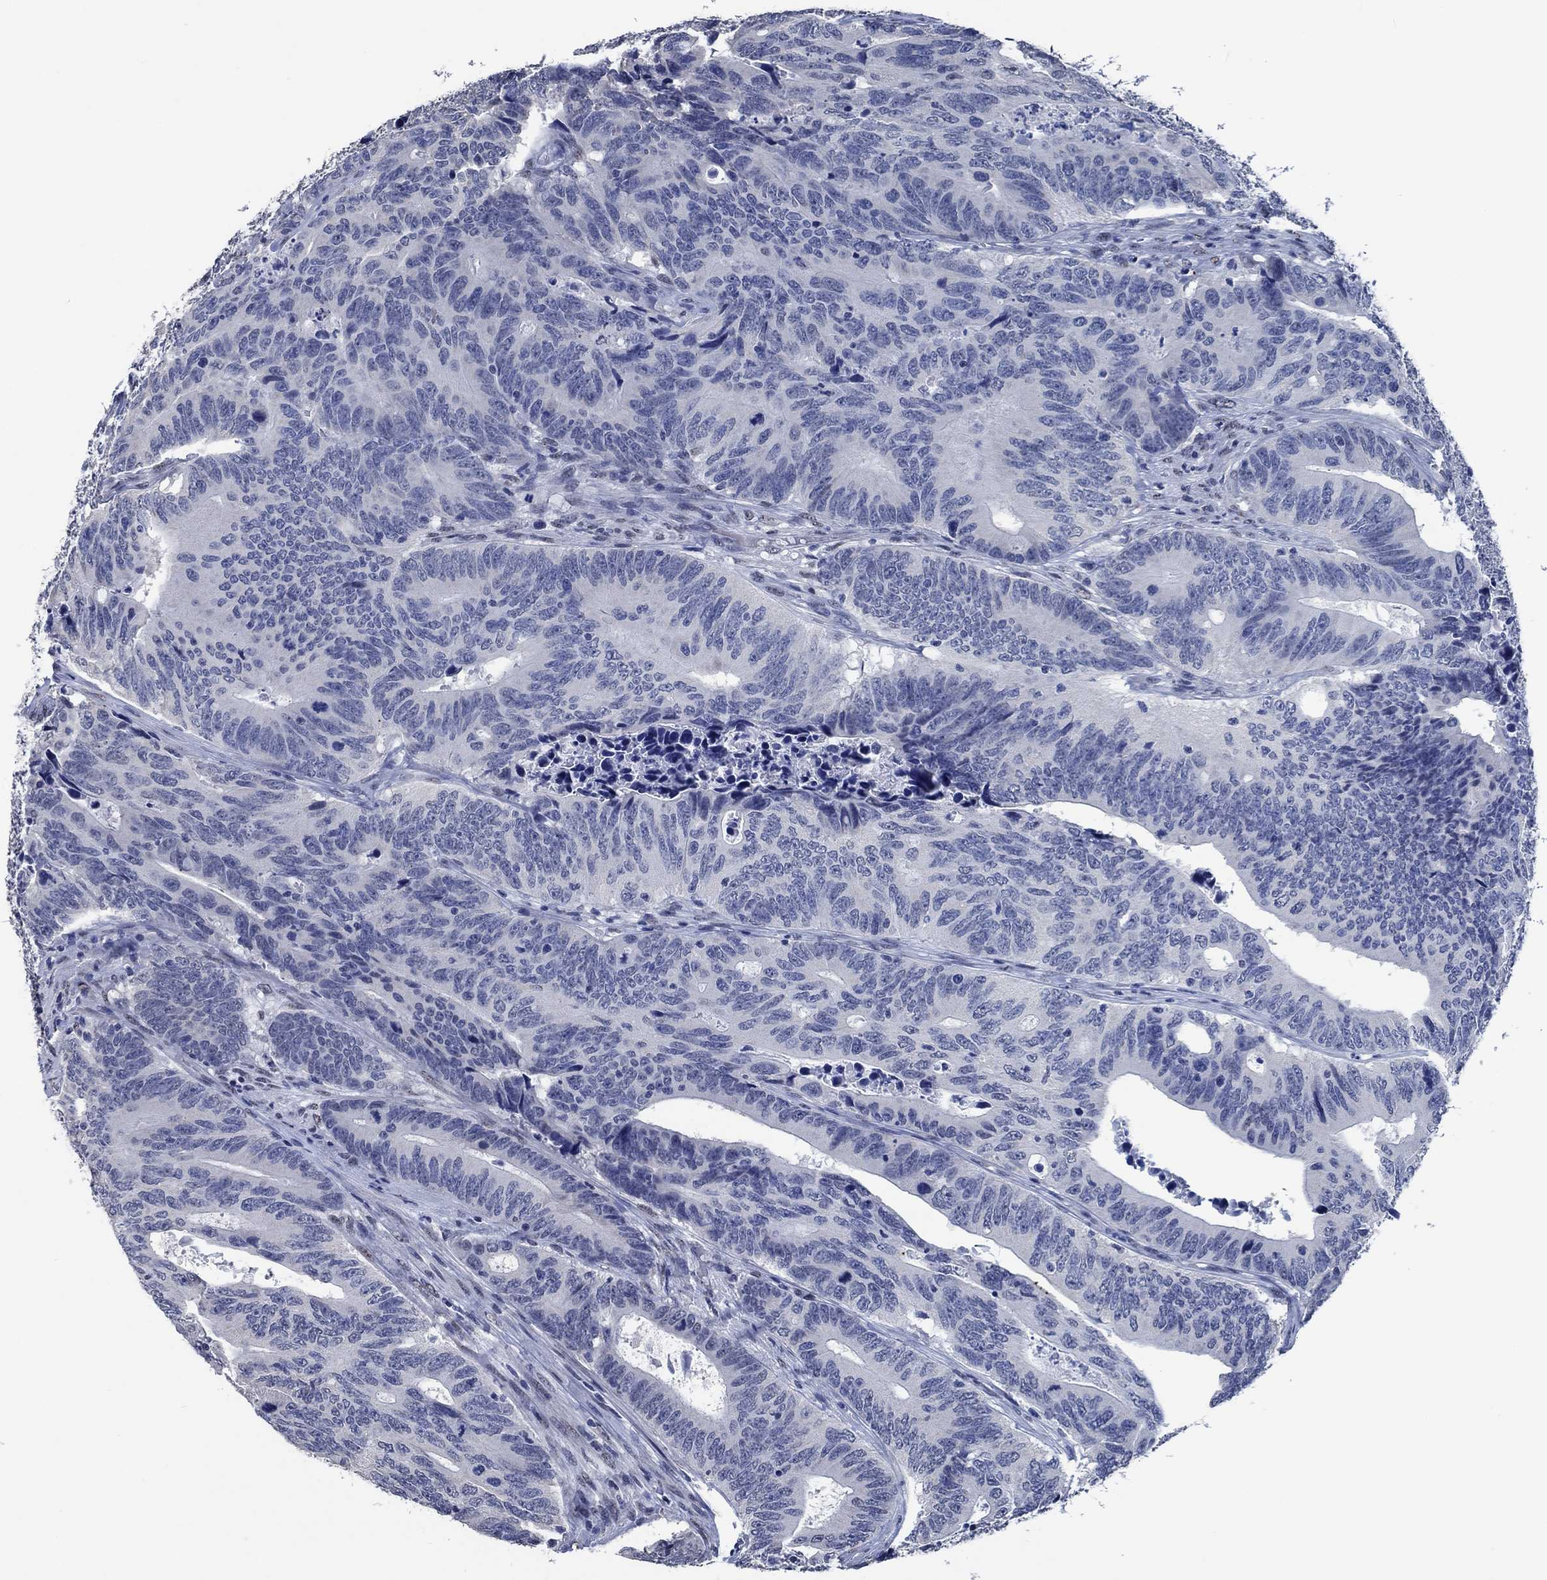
{"staining": {"intensity": "negative", "quantity": "none", "location": "none"}, "tissue": "colorectal cancer", "cell_type": "Tumor cells", "image_type": "cancer", "snomed": [{"axis": "morphology", "description": "Adenocarcinoma, NOS"}, {"axis": "topography", "description": "Colon"}], "caption": "This is a image of immunohistochemistry staining of colorectal cancer (adenocarcinoma), which shows no expression in tumor cells.", "gene": "OBSCN", "patient": {"sex": "female", "age": 90}}